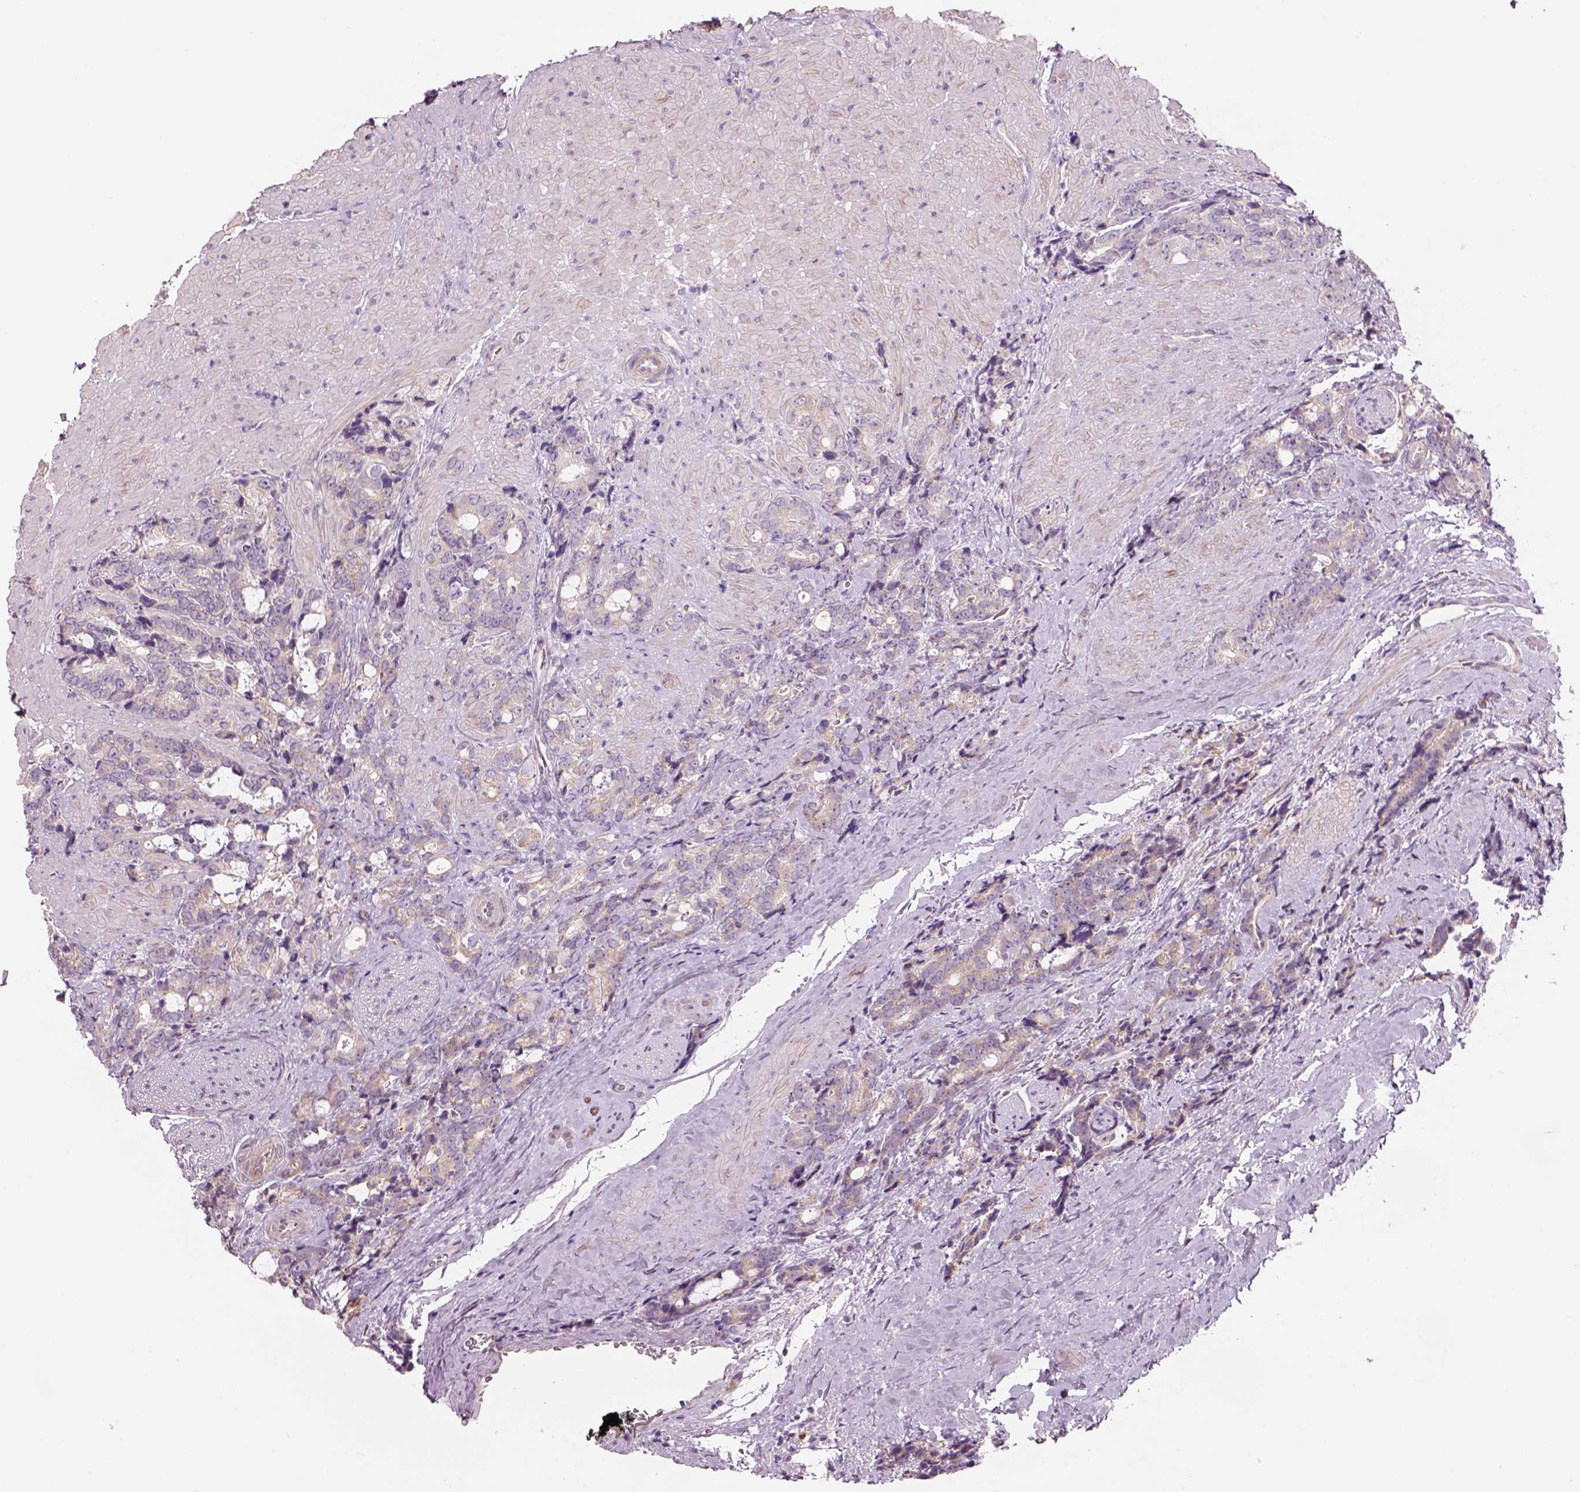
{"staining": {"intensity": "weak", "quantity": "25%-75%", "location": "cytoplasmic/membranous"}, "tissue": "prostate cancer", "cell_type": "Tumor cells", "image_type": "cancer", "snomed": [{"axis": "morphology", "description": "Adenocarcinoma, High grade"}, {"axis": "topography", "description": "Prostate"}], "caption": "Immunohistochemistry (IHC) (DAB) staining of human high-grade adenocarcinoma (prostate) reveals weak cytoplasmic/membranous protein staining in approximately 25%-75% of tumor cells.", "gene": "IFT52", "patient": {"sex": "male", "age": 74}}